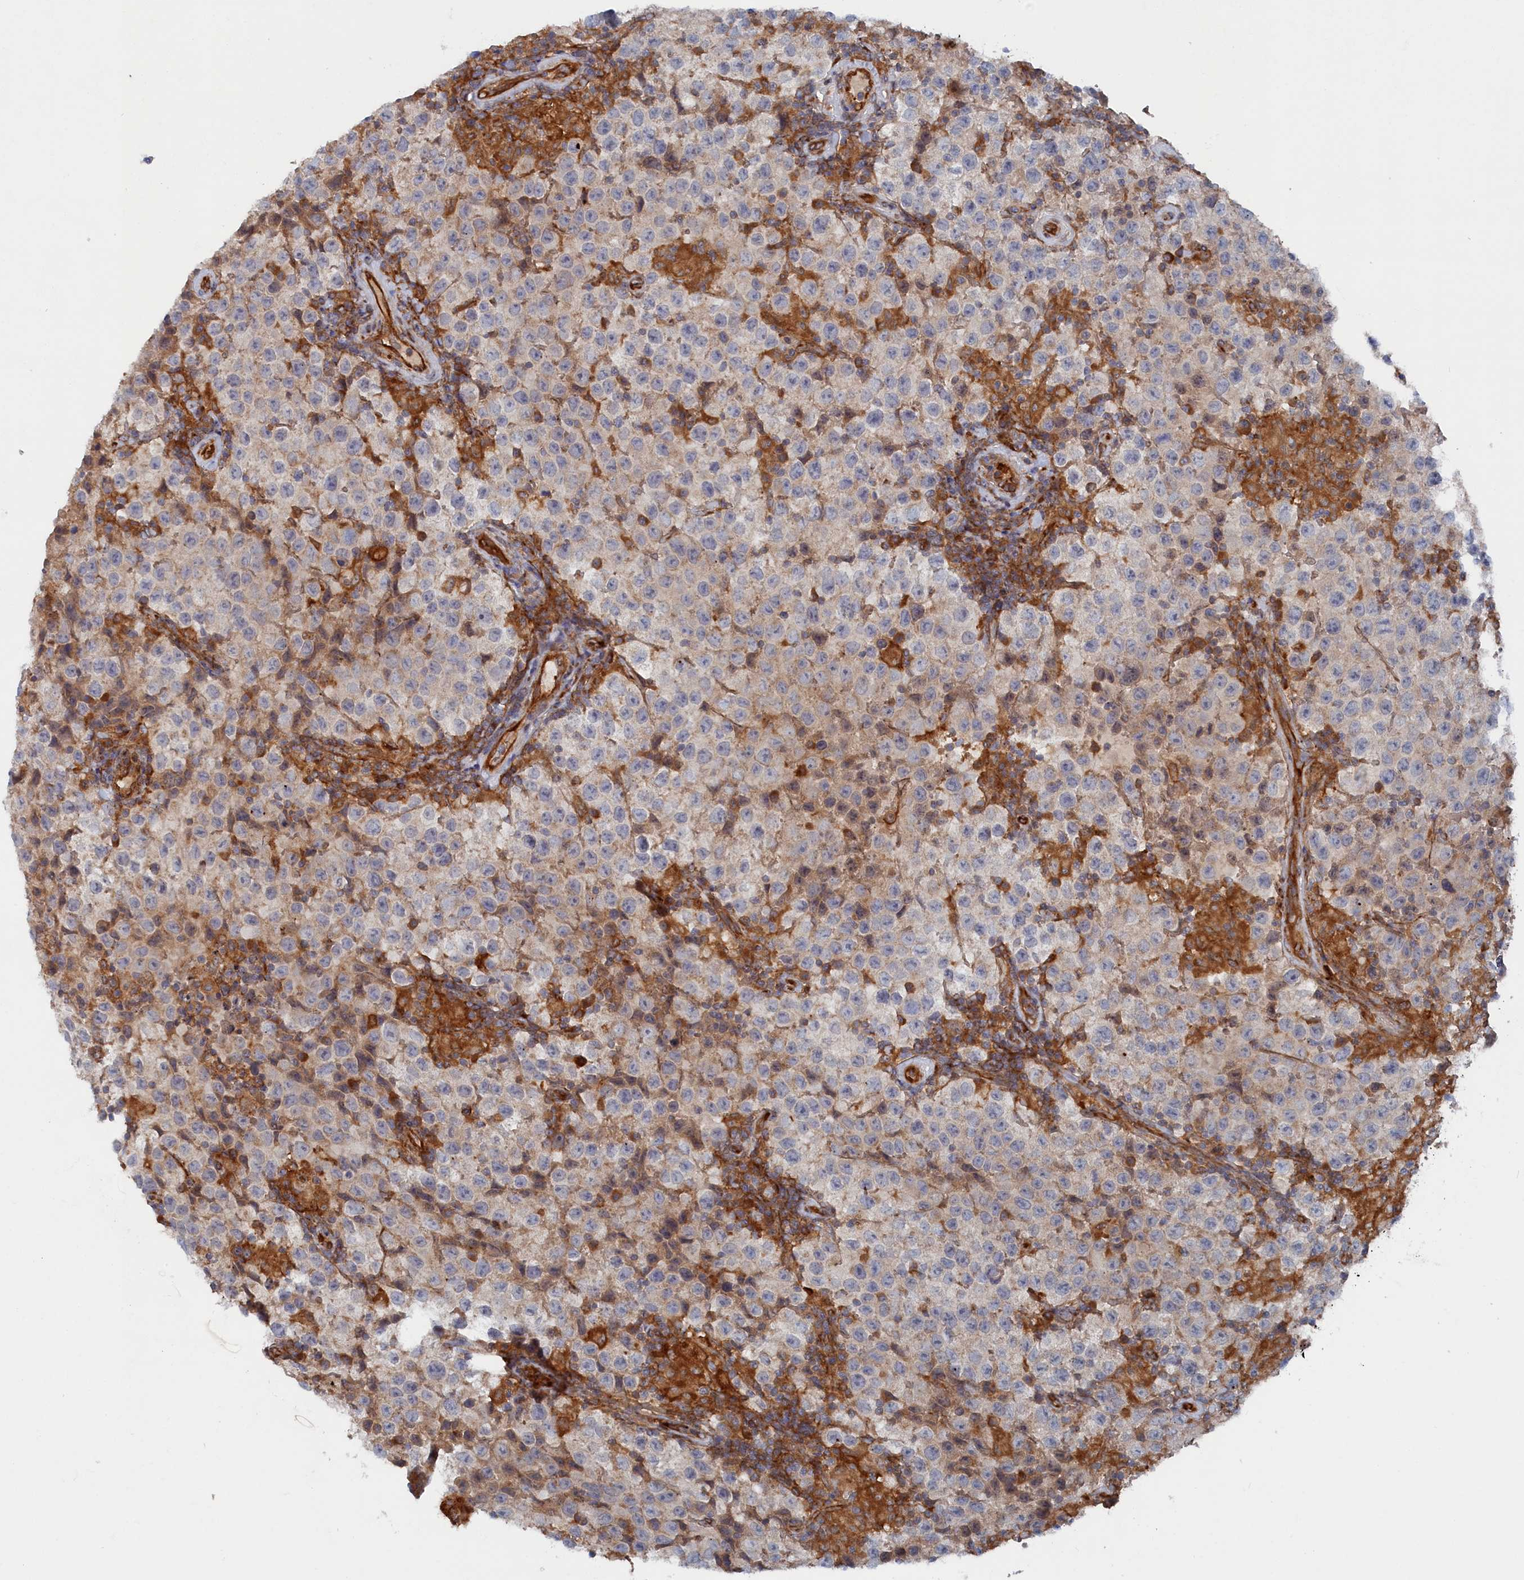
{"staining": {"intensity": "negative", "quantity": "none", "location": "none"}, "tissue": "testis cancer", "cell_type": "Tumor cells", "image_type": "cancer", "snomed": [{"axis": "morphology", "description": "Seminoma, NOS"}, {"axis": "morphology", "description": "Carcinoma, Embryonal, NOS"}, {"axis": "topography", "description": "Testis"}], "caption": "A photomicrograph of human testis embryonal carcinoma is negative for staining in tumor cells.", "gene": "TMEM196", "patient": {"sex": "male", "age": 41}}